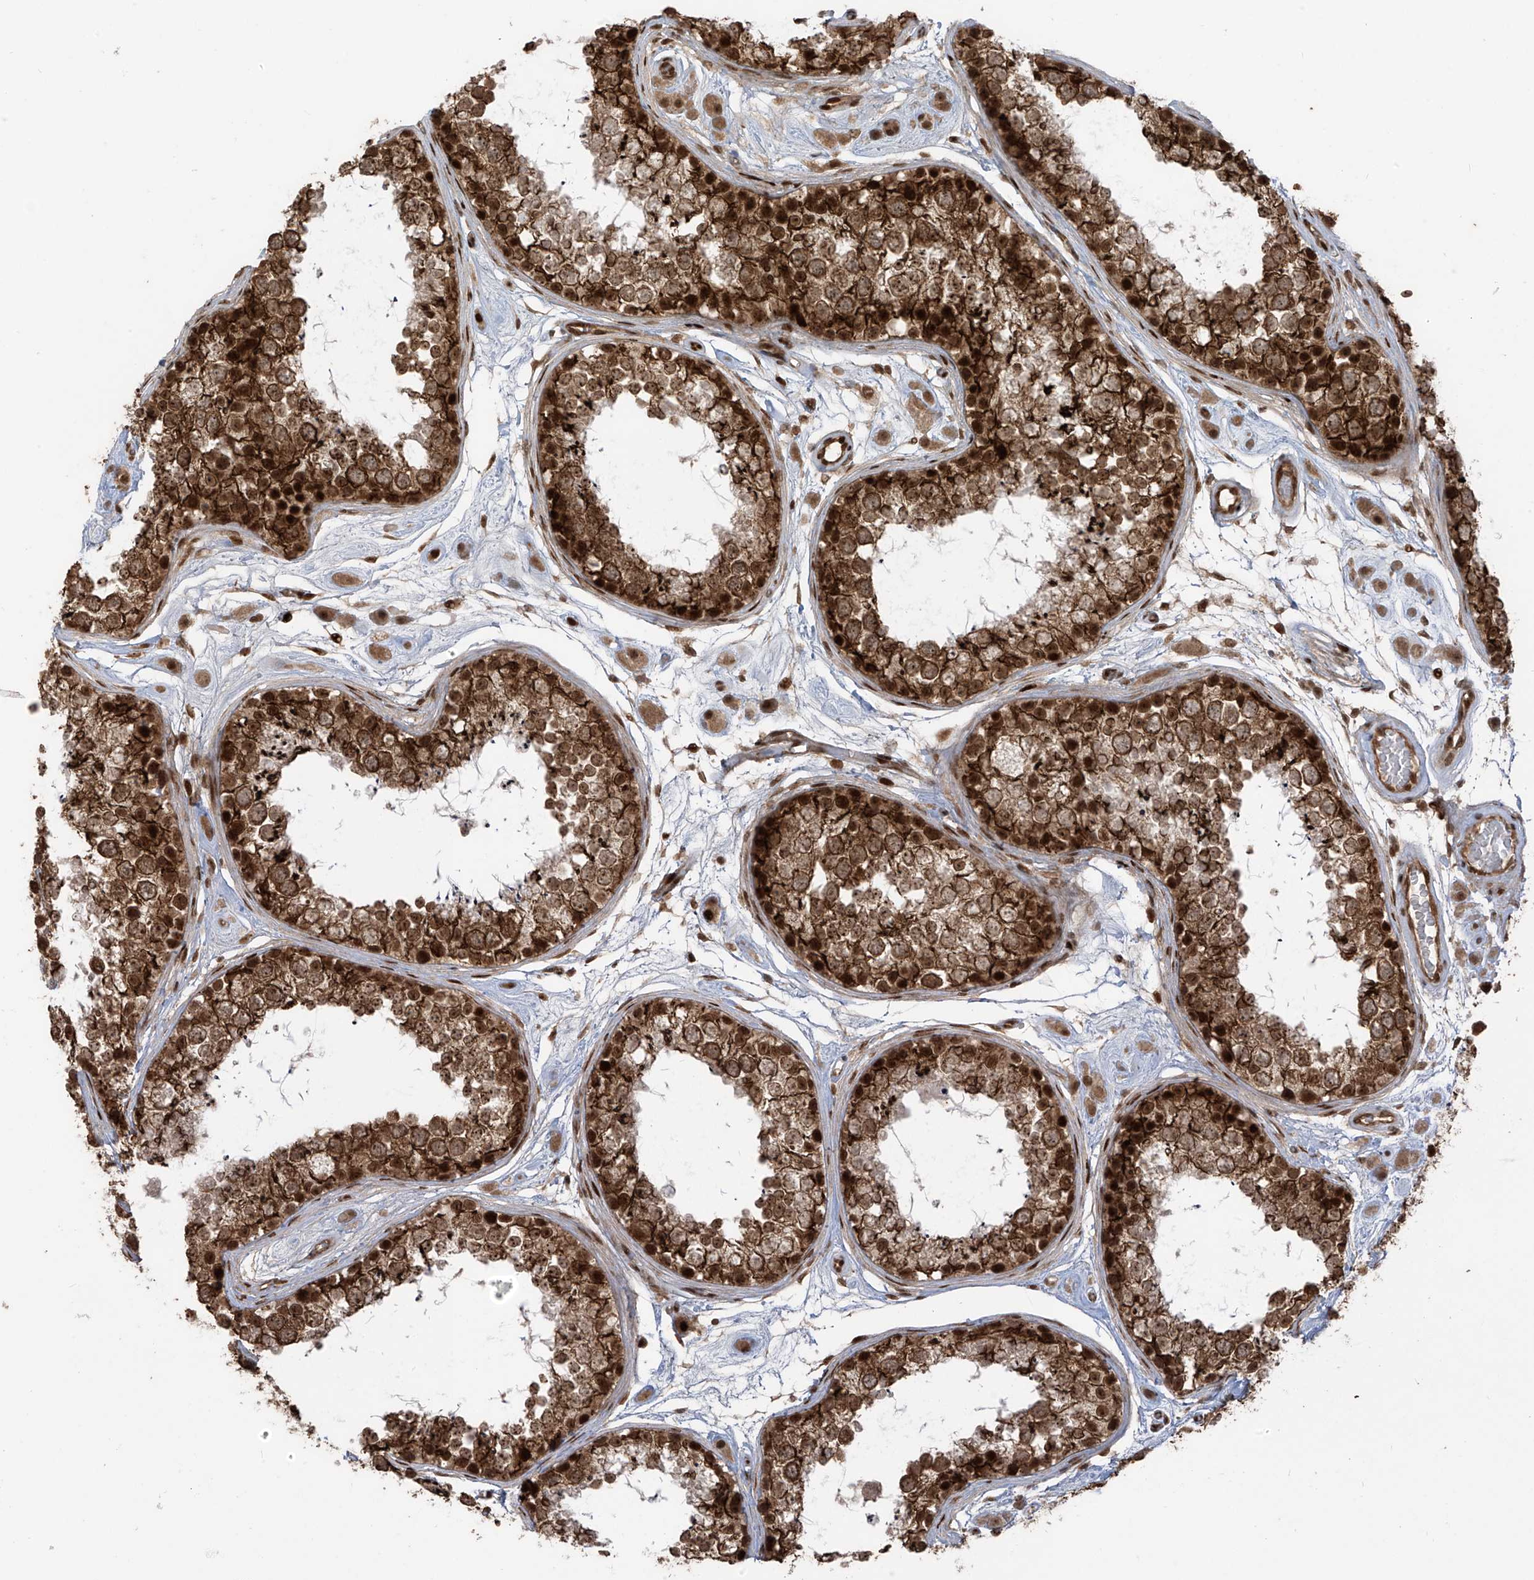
{"staining": {"intensity": "strong", "quantity": ">75%", "location": "cytoplasmic/membranous,nuclear"}, "tissue": "testis", "cell_type": "Cells in seminiferous ducts", "image_type": "normal", "snomed": [{"axis": "morphology", "description": "Normal tissue, NOS"}, {"axis": "topography", "description": "Testis"}], "caption": "Immunohistochemistry histopathology image of unremarkable testis stained for a protein (brown), which demonstrates high levels of strong cytoplasmic/membranous,nuclear positivity in approximately >75% of cells in seminiferous ducts.", "gene": "ARHGEF3", "patient": {"sex": "male", "age": 25}}